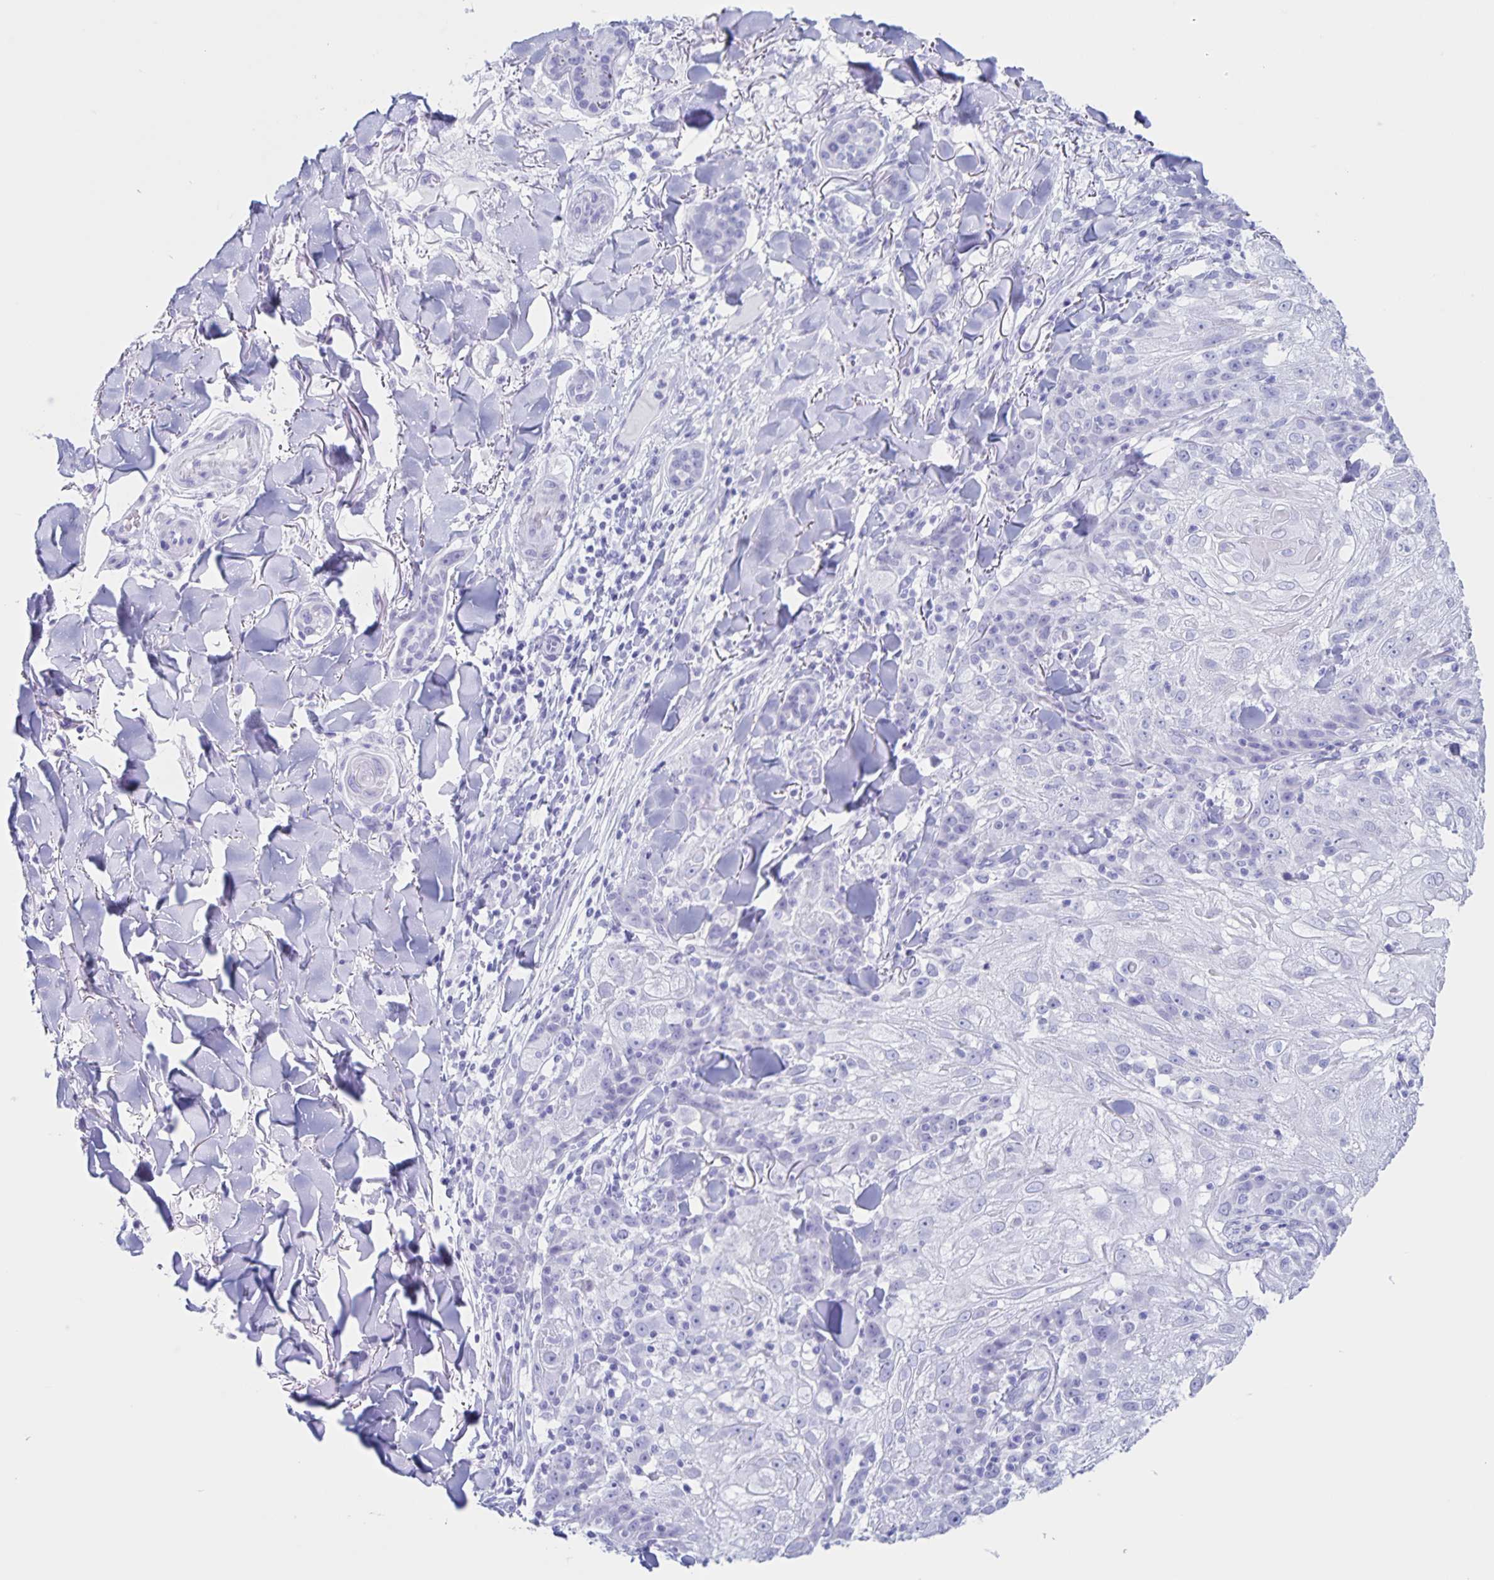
{"staining": {"intensity": "negative", "quantity": "none", "location": "none"}, "tissue": "skin cancer", "cell_type": "Tumor cells", "image_type": "cancer", "snomed": [{"axis": "morphology", "description": "Normal tissue, NOS"}, {"axis": "morphology", "description": "Squamous cell carcinoma, NOS"}, {"axis": "topography", "description": "Skin"}], "caption": "Immunohistochemistry of human skin cancer demonstrates no staining in tumor cells.", "gene": "C12orf56", "patient": {"sex": "female", "age": 83}}